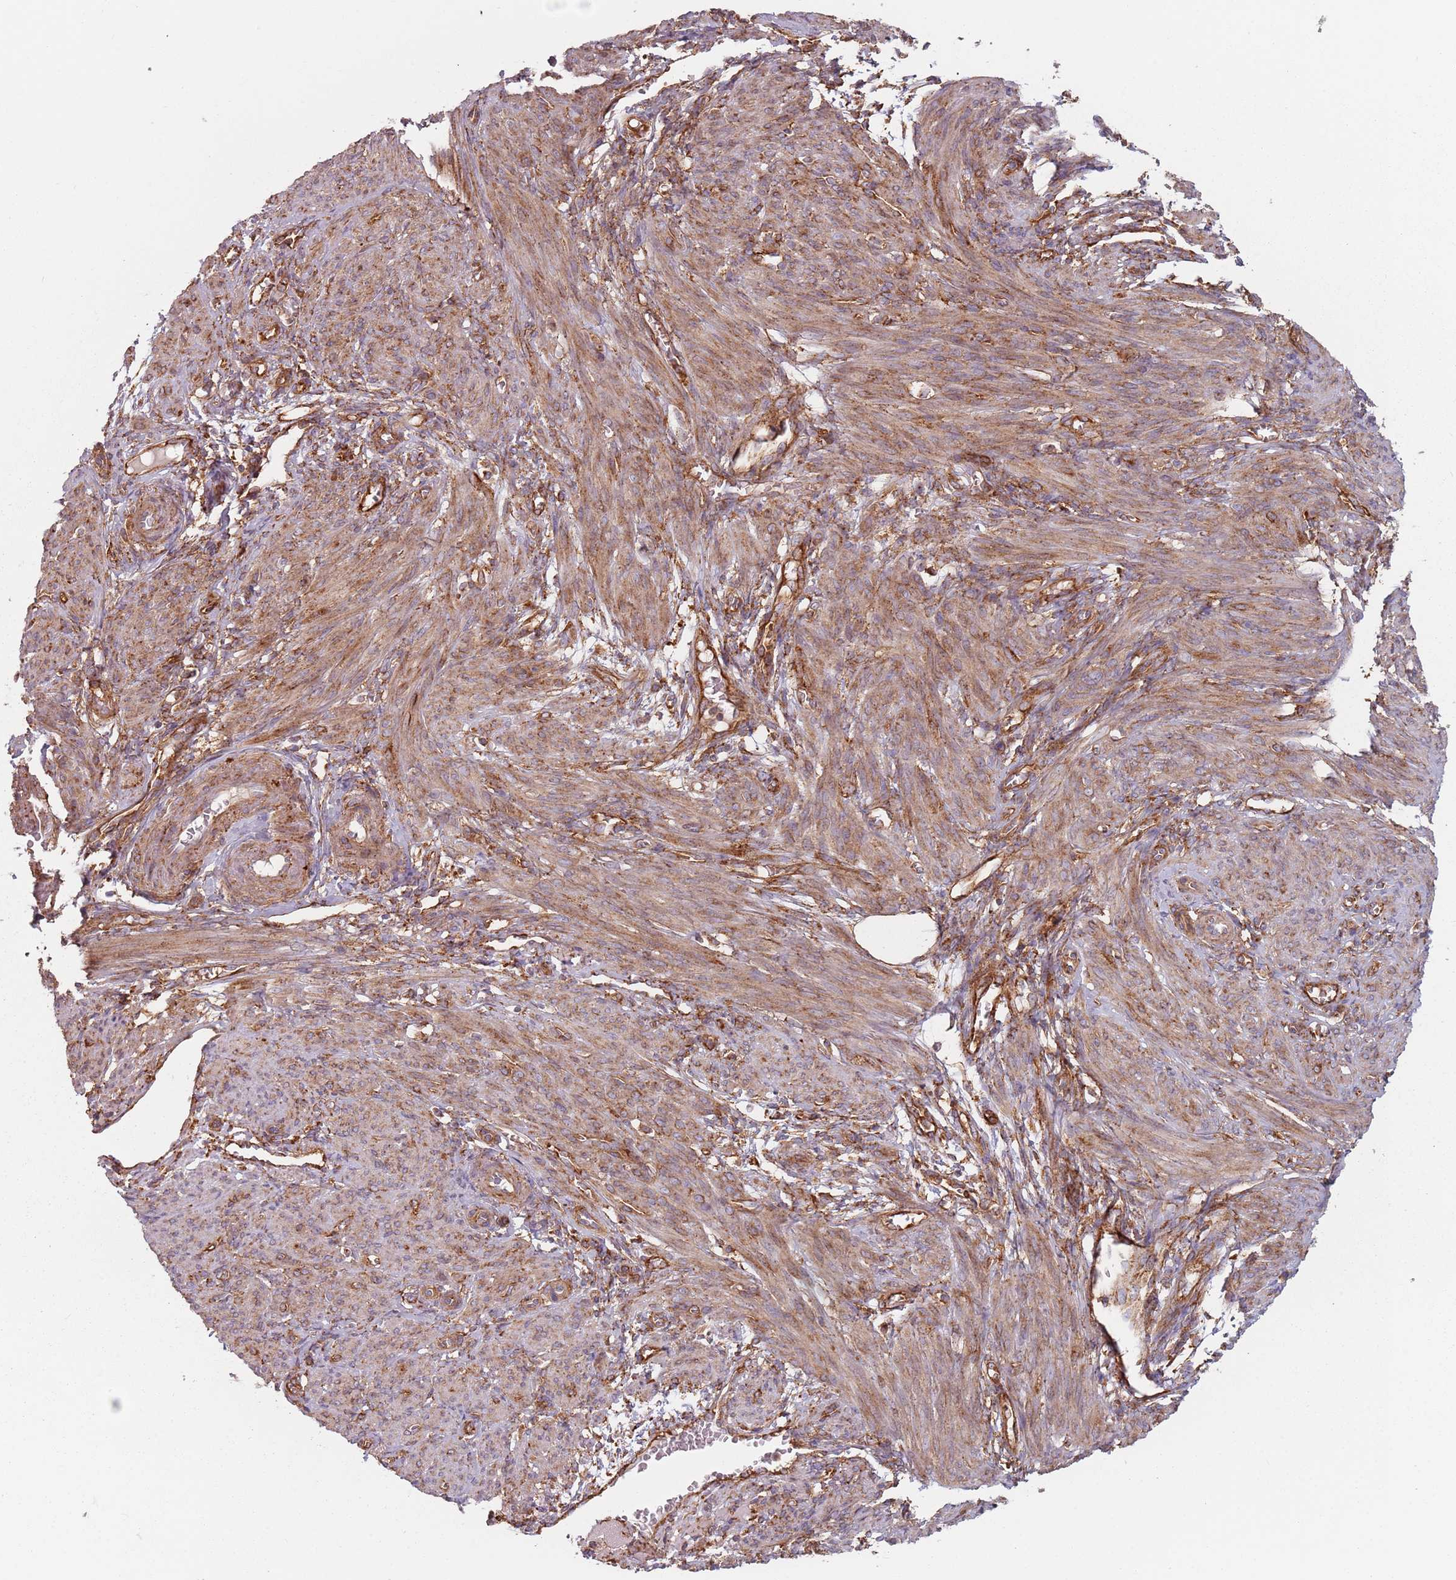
{"staining": {"intensity": "moderate", "quantity": ">75%", "location": "cytoplasmic/membranous"}, "tissue": "smooth muscle", "cell_type": "Smooth muscle cells", "image_type": "normal", "snomed": [{"axis": "morphology", "description": "Normal tissue, NOS"}, {"axis": "topography", "description": "Smooth muscle"}], "caption": "This is a micrograph of immunohistochemistry staining of unremarkable smooth muscle, which shows moderate staining in the cytoplasmic/membranous of smooth muscle cells.", "gene": "TPD52L2", "patient": {"sex": "female", "age": 39}}